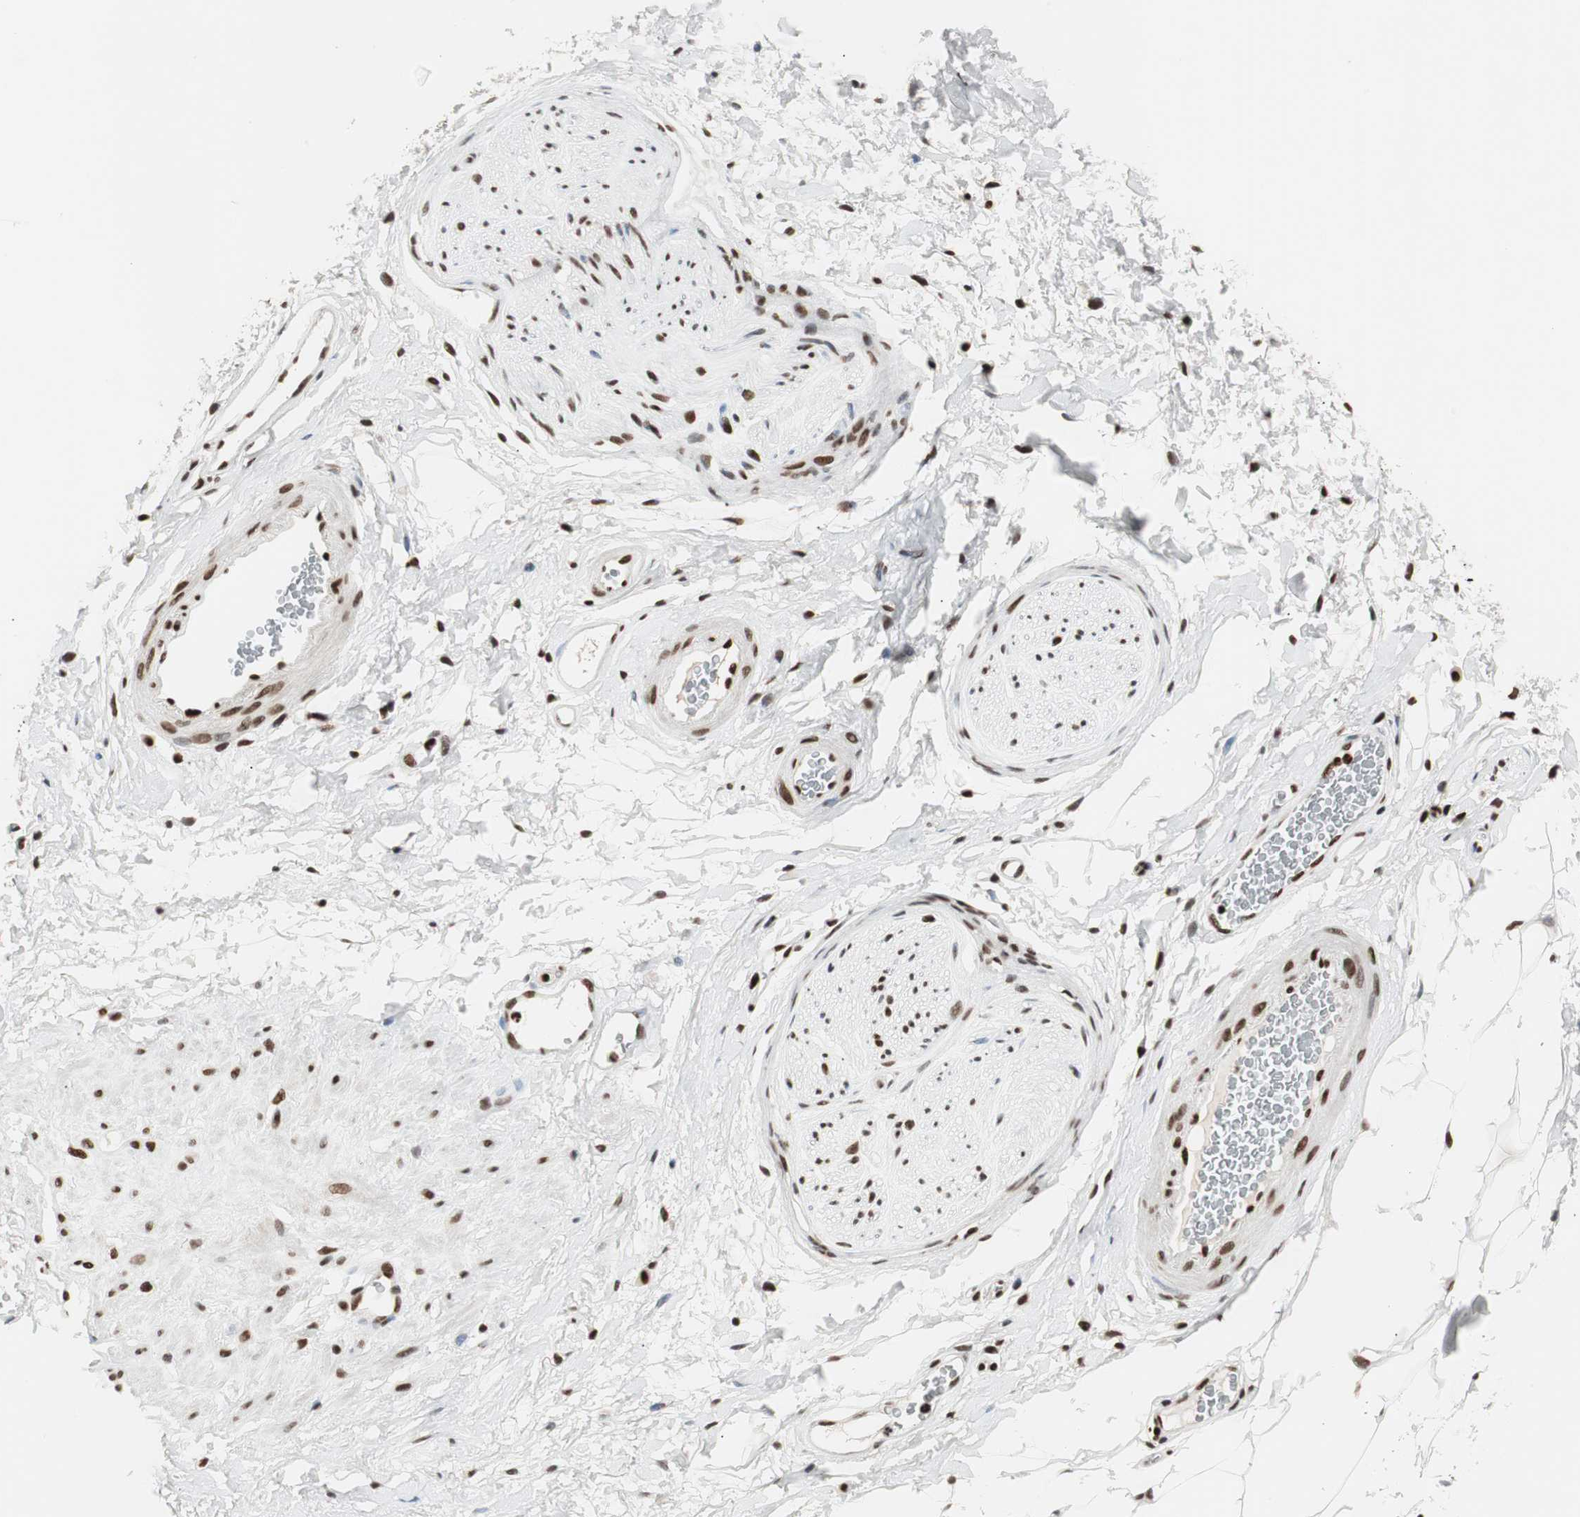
{"staining": {"intensity": "moderate", "quantity": ">75%", "location": "nuclear"}, "tissue": "adipose tissue", "cell_type": "Adipocytes", "image_type": "normal", "snomed": [{"axis": "morphology", "description": "Normal tissue, NOS"}, {"axis": "topography", "description": "Soft tissue"}, {"axis": "topography", "description": "Peripheral nerve tissue"}], "caption": "Benign adipose tissue was stained to show a protein in brown. There is medium levels of moderate nuclear staining in about >75% of adipocytes. (Stains: DAB (3,3'-diaminobenzidine) in brown, nuclei in blue, Microscopy: brightfield microscopy at high magnification).", "gene": "MTA2", "patient": {"sex": "female", "age": 71}}